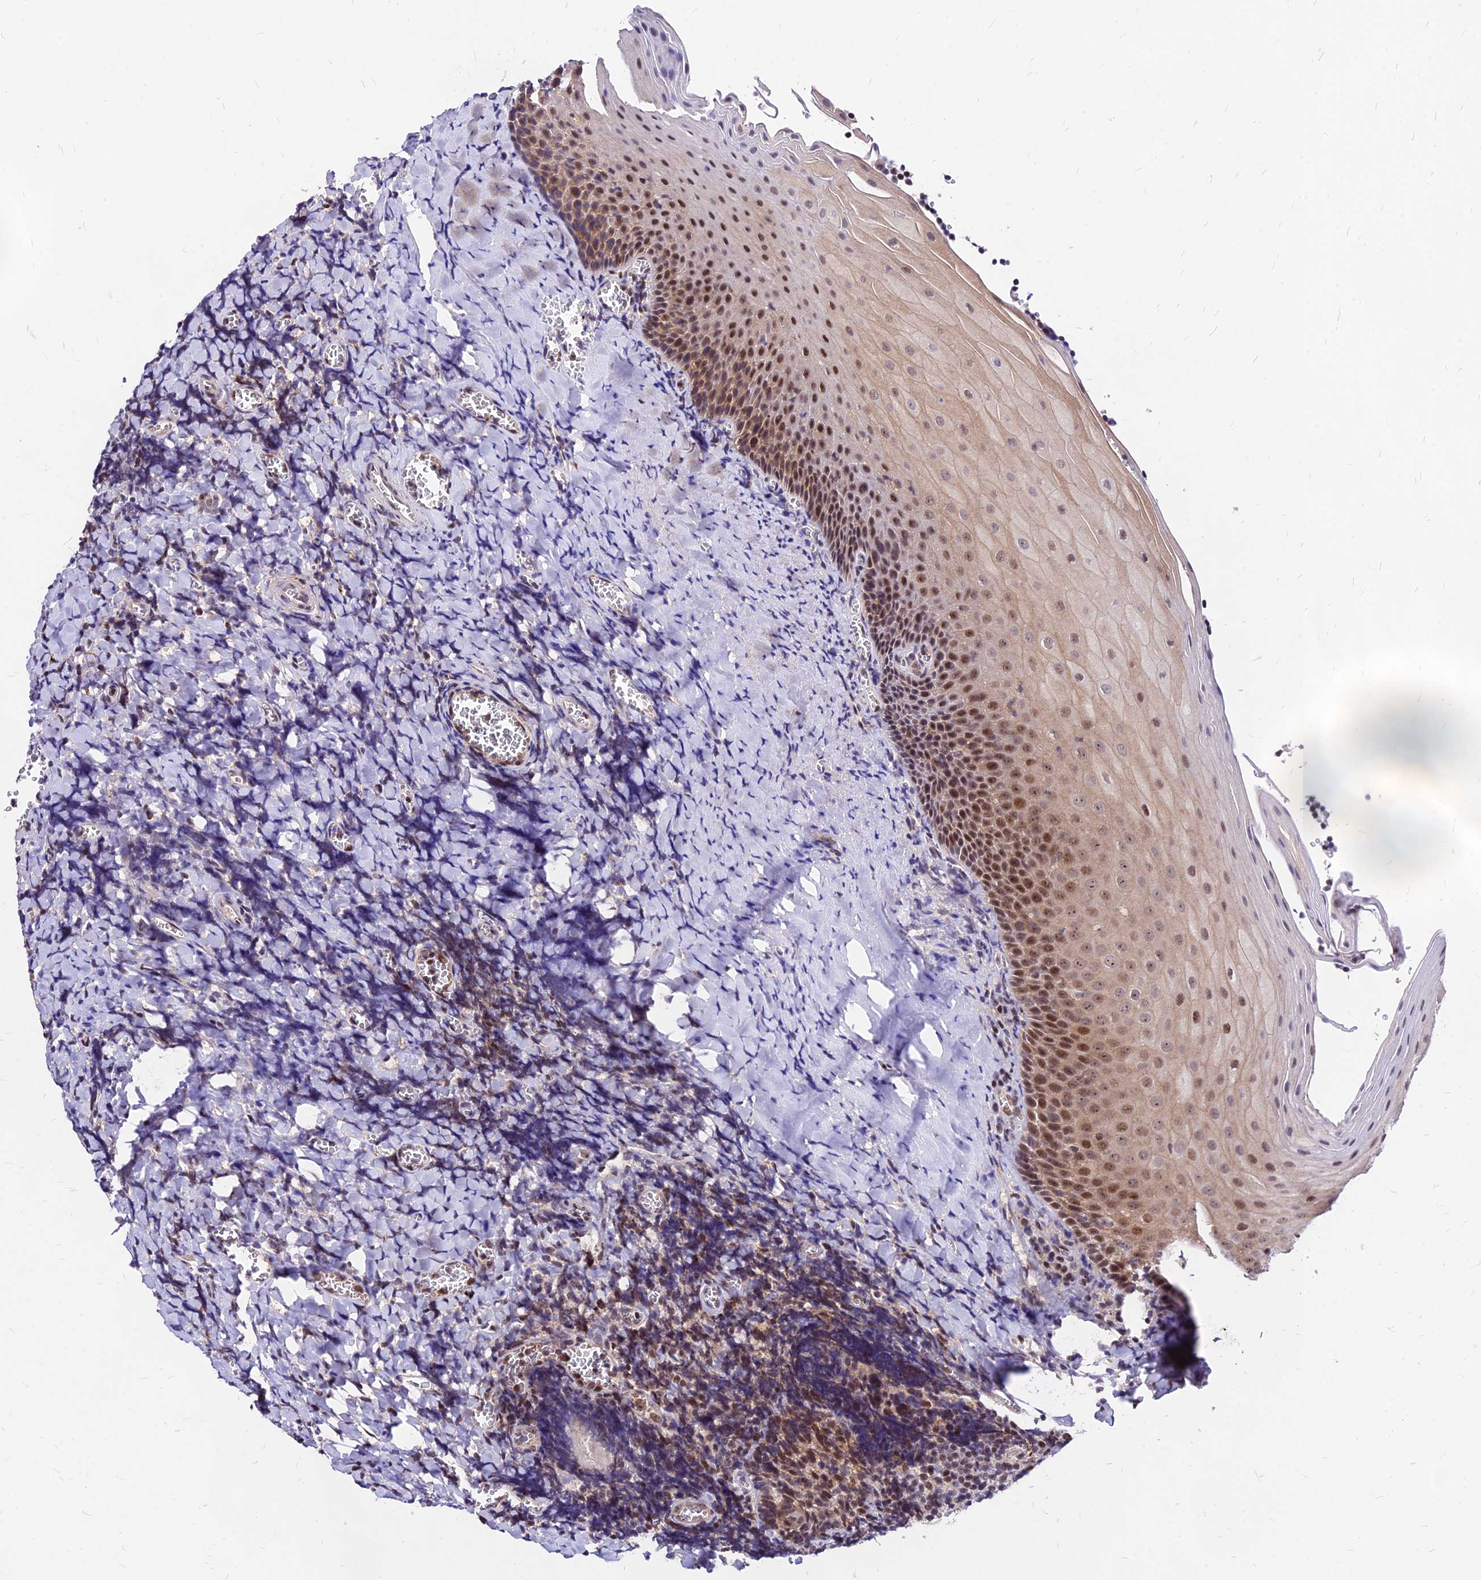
{"staining": {"intensity": "moderate", "quantity": "<25%", "location": "nuclear"}, "tissue": "tonsil", "cell_type": "Germinal center cells", "image_type": "normal", "snomed": [{"axis": "morphology", "description": "Normal tissue, NOS"}, {"axis": "topography", "description": "Tonsil"}], "caption": "The immunohistochemical stain highlights moderate nuclear staining in germinal center cells of unremarkable tonsil. The protein of interest is stained brown, and the nuclei are stained in blue (DAB IHC with brightfield microscopy, high magnification).", "gene": "DDX55", "patient": {"sex": "male", "age": 27}}